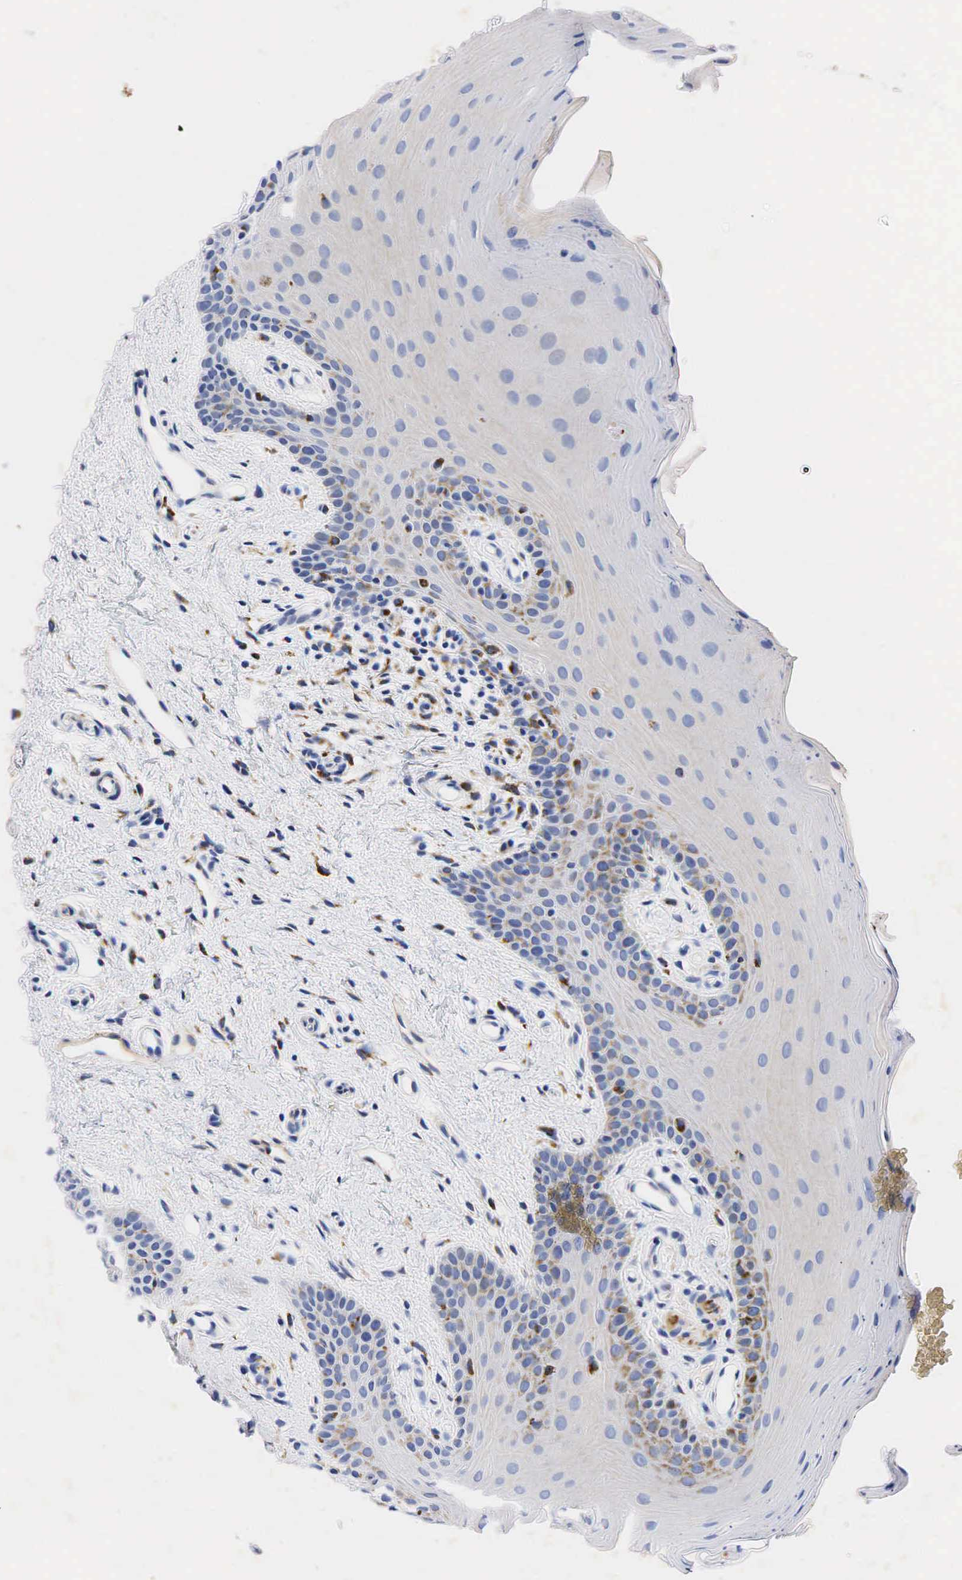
{"staining": {"intensity": "weak", "quantity": "<25%", "location": "cytoplasmic/membranous"}, "tissue": "oral mucosa", "cell_type": "Squamous epithelial cells", "image_type": "normal", "snomed": [{"axis": "morphology", "description": "Normal tissue, NOS"}, {"axis": "topography", "description": "Oral tissue"}], "caption": "IHC histopathology image of unremarkable human oral mucosa stained for a protein (brown), which shows no staining in squamous epithelial cells.", "gene": "SYP", "patient": {"sex": "male", "age": 14}}